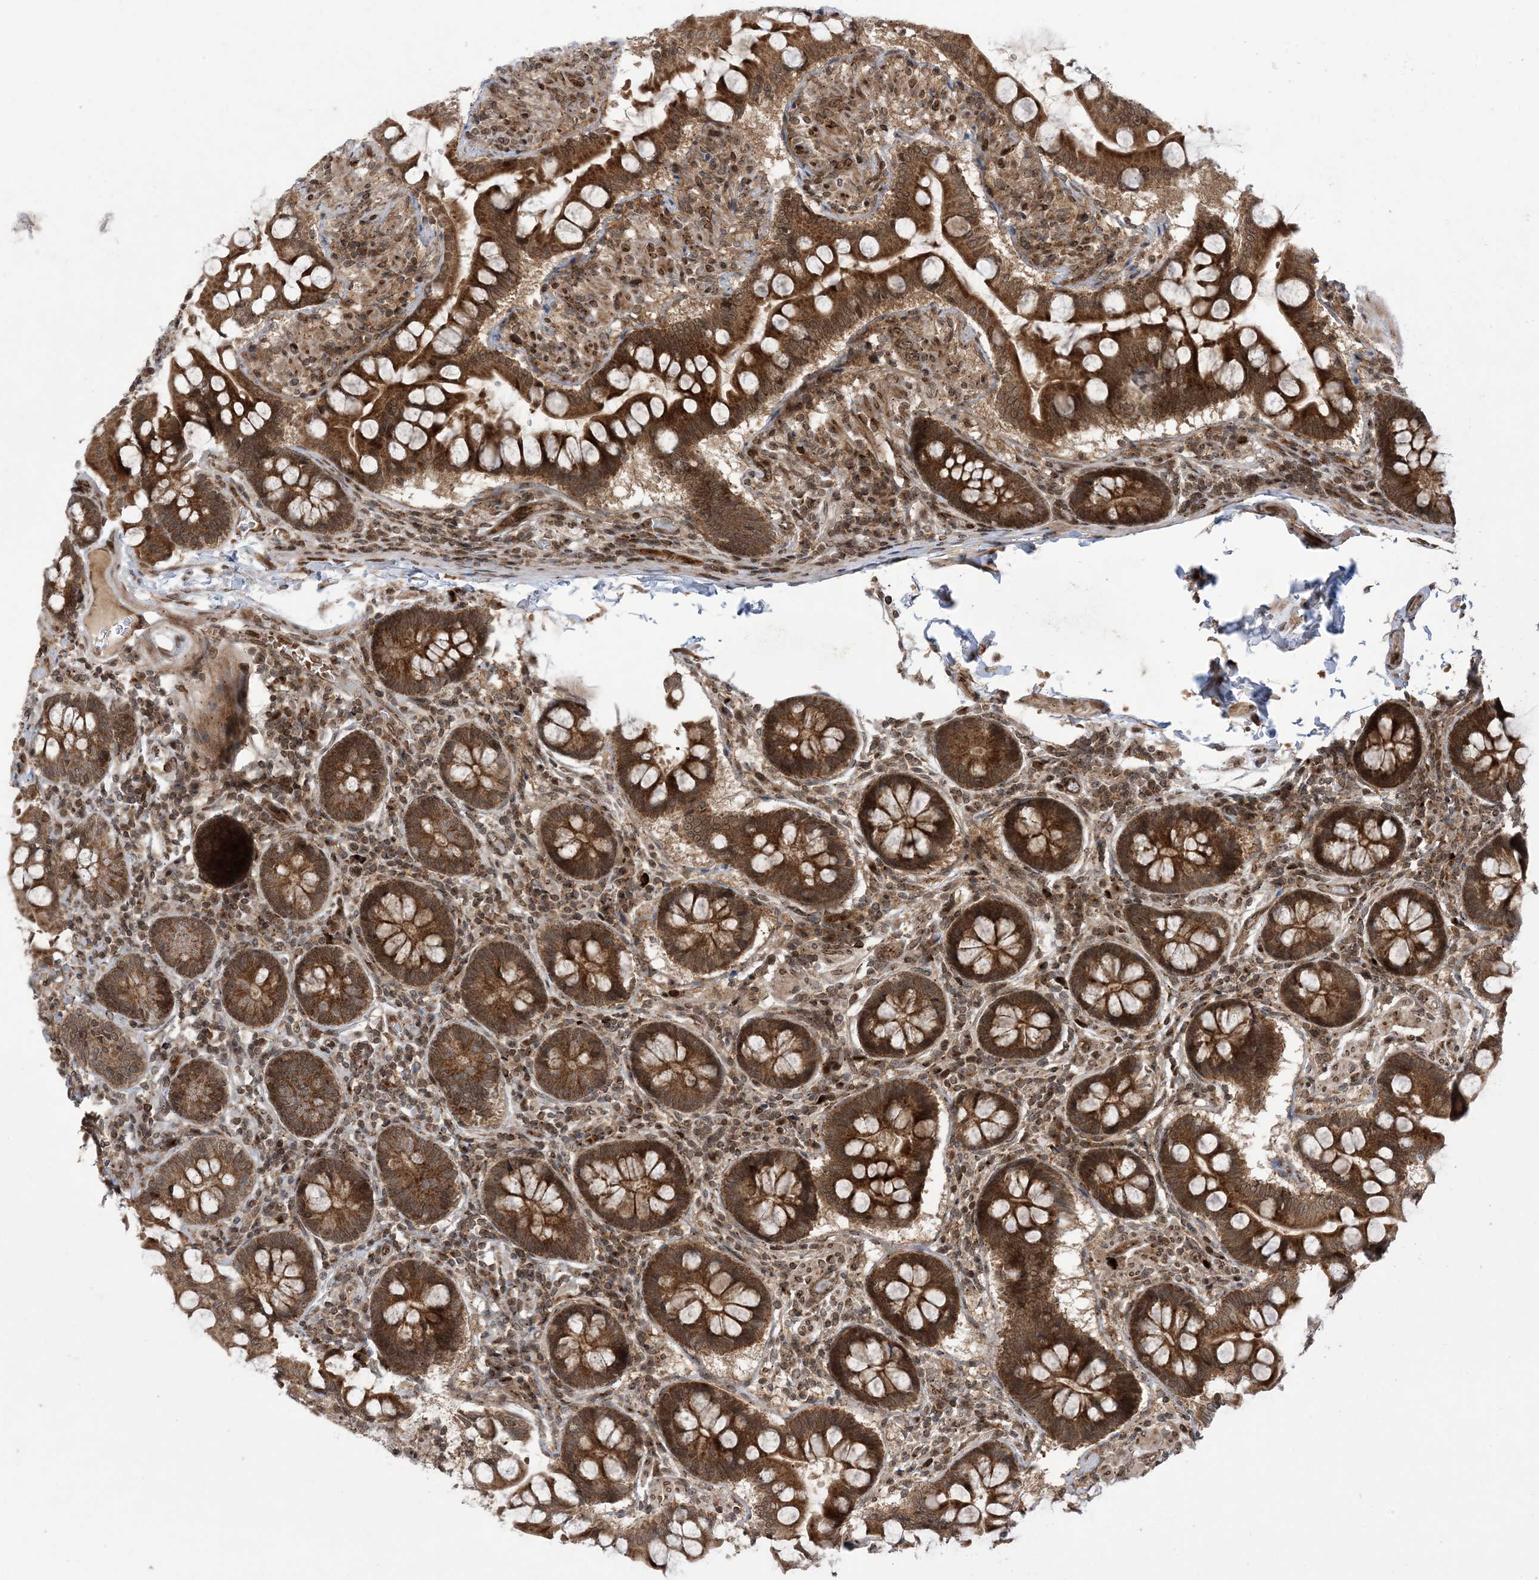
{"staining": {"intensity": "strong", "quantity": ">75%", "location": "cytoplasmic/membranous"}, "tissue": "small intestine", "cell_type": "Glandular cells", "image_type": "normal", "snomed": [{"axis": "morphology", "description": "Normal tissue, NOS"}, {"axis": "topography", "description": "Small intestine"}], "caption": "Brown immunohistochemical staining in unremarkable small intestine displays strong cytoplasmic/membranous staining in about >75% of glandular cells. The staining was performed using DAB, with brown indicating positive protein expression. Nuclei are stained blue with hematoxylin.", "gene": "CASP4", "patient": {"sex": "male", "age": 41}}